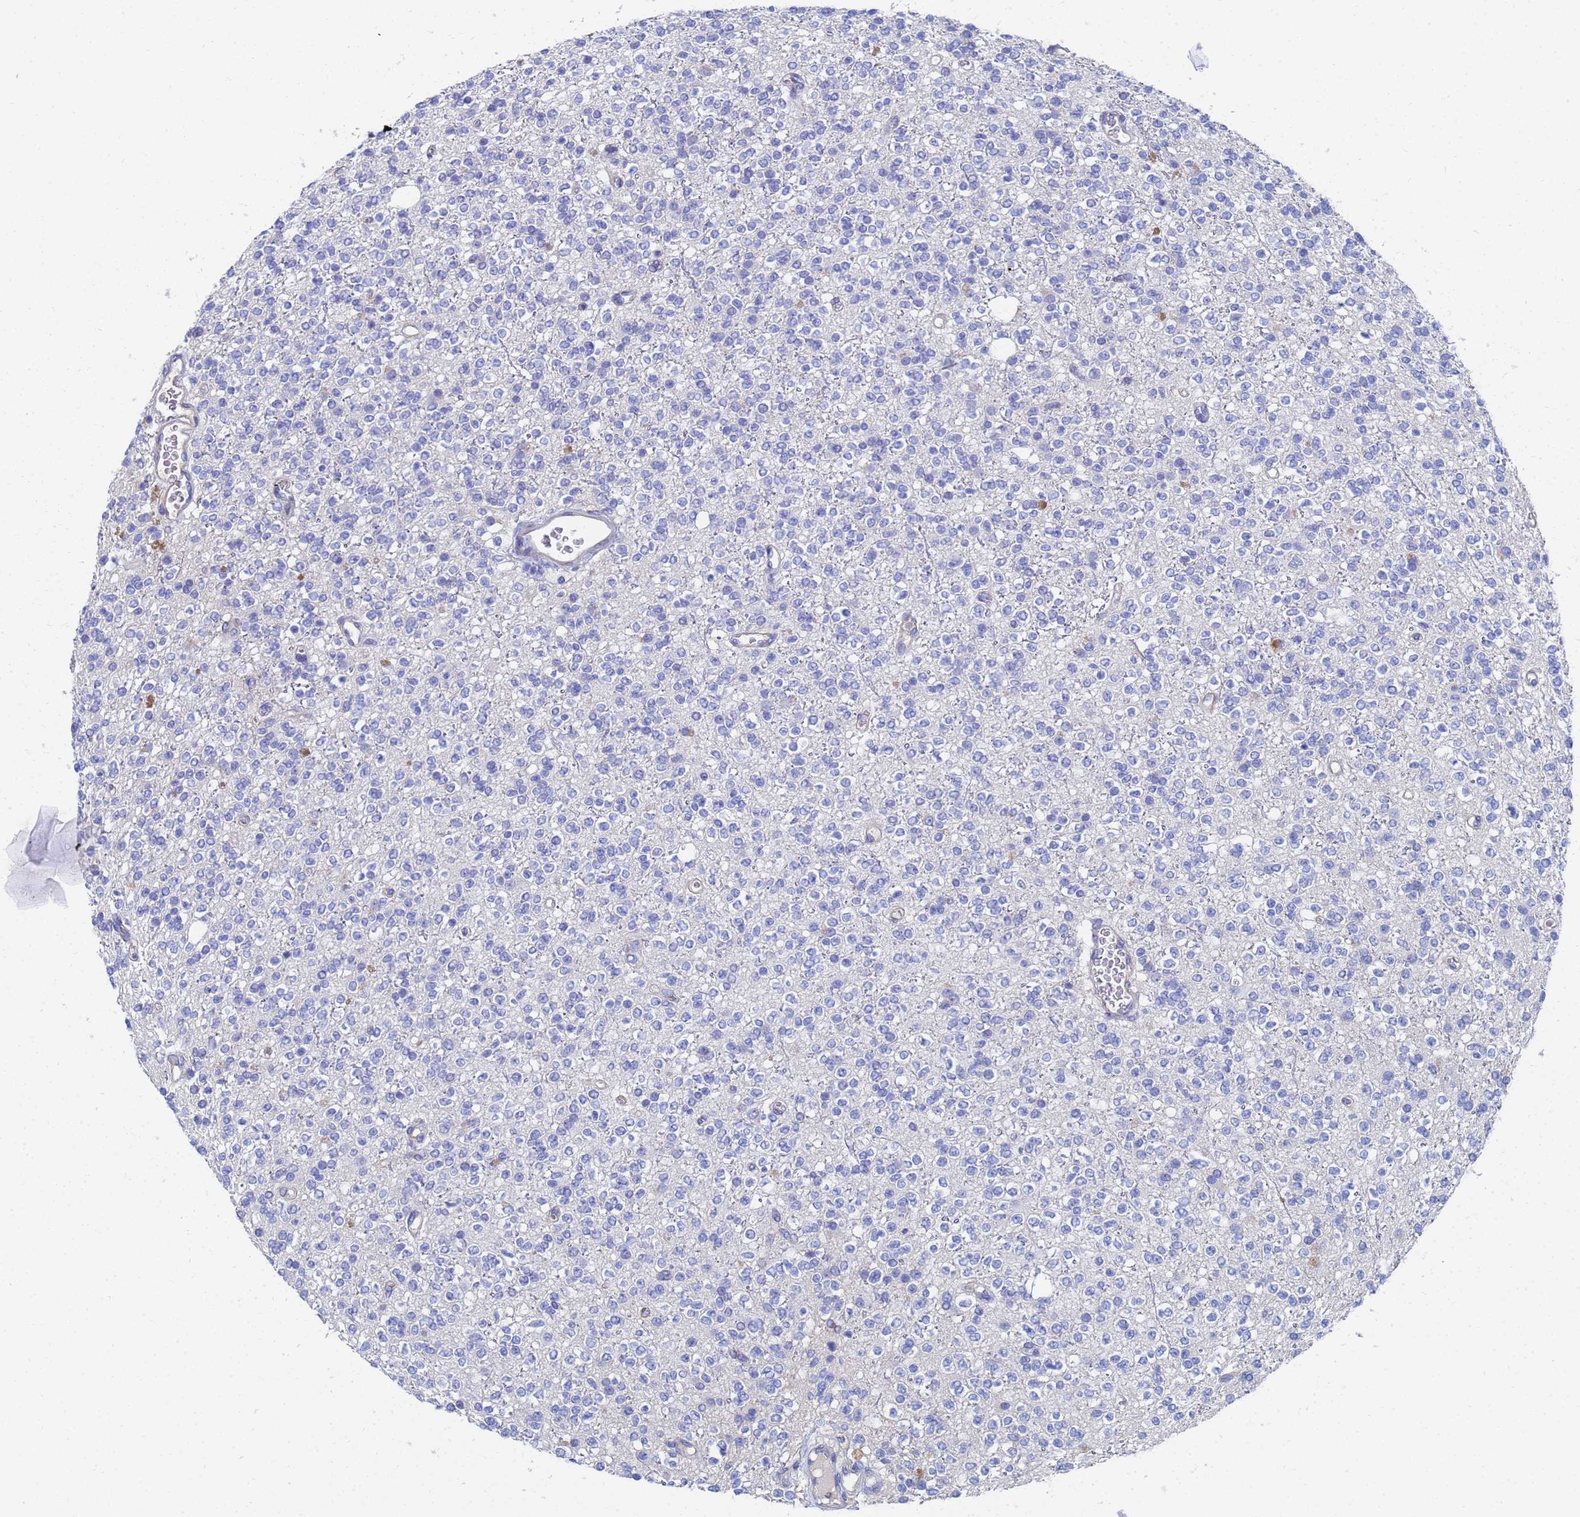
{"staining": {"intensity": "negative", "quantity": "none", "location": "none"}, "tissue": "glioma", "cell_type": "Tumor cells", "image_type": "cancer", "snomed": [{"axis": "morphology", "description": "Glioma, malignant, High grade"}, {"axis": "topography", "description": "Brain"}], "caption": "A micrograph of human glioma is negative for staining in tumor cells. The staining is performed using DAB (3,3'-diaminobenzidine) brown chromogen with nuclei counter-stained in using hematoxylin.", "gene": "LBX2", "patient": {"sex": "male", "age": 34}}